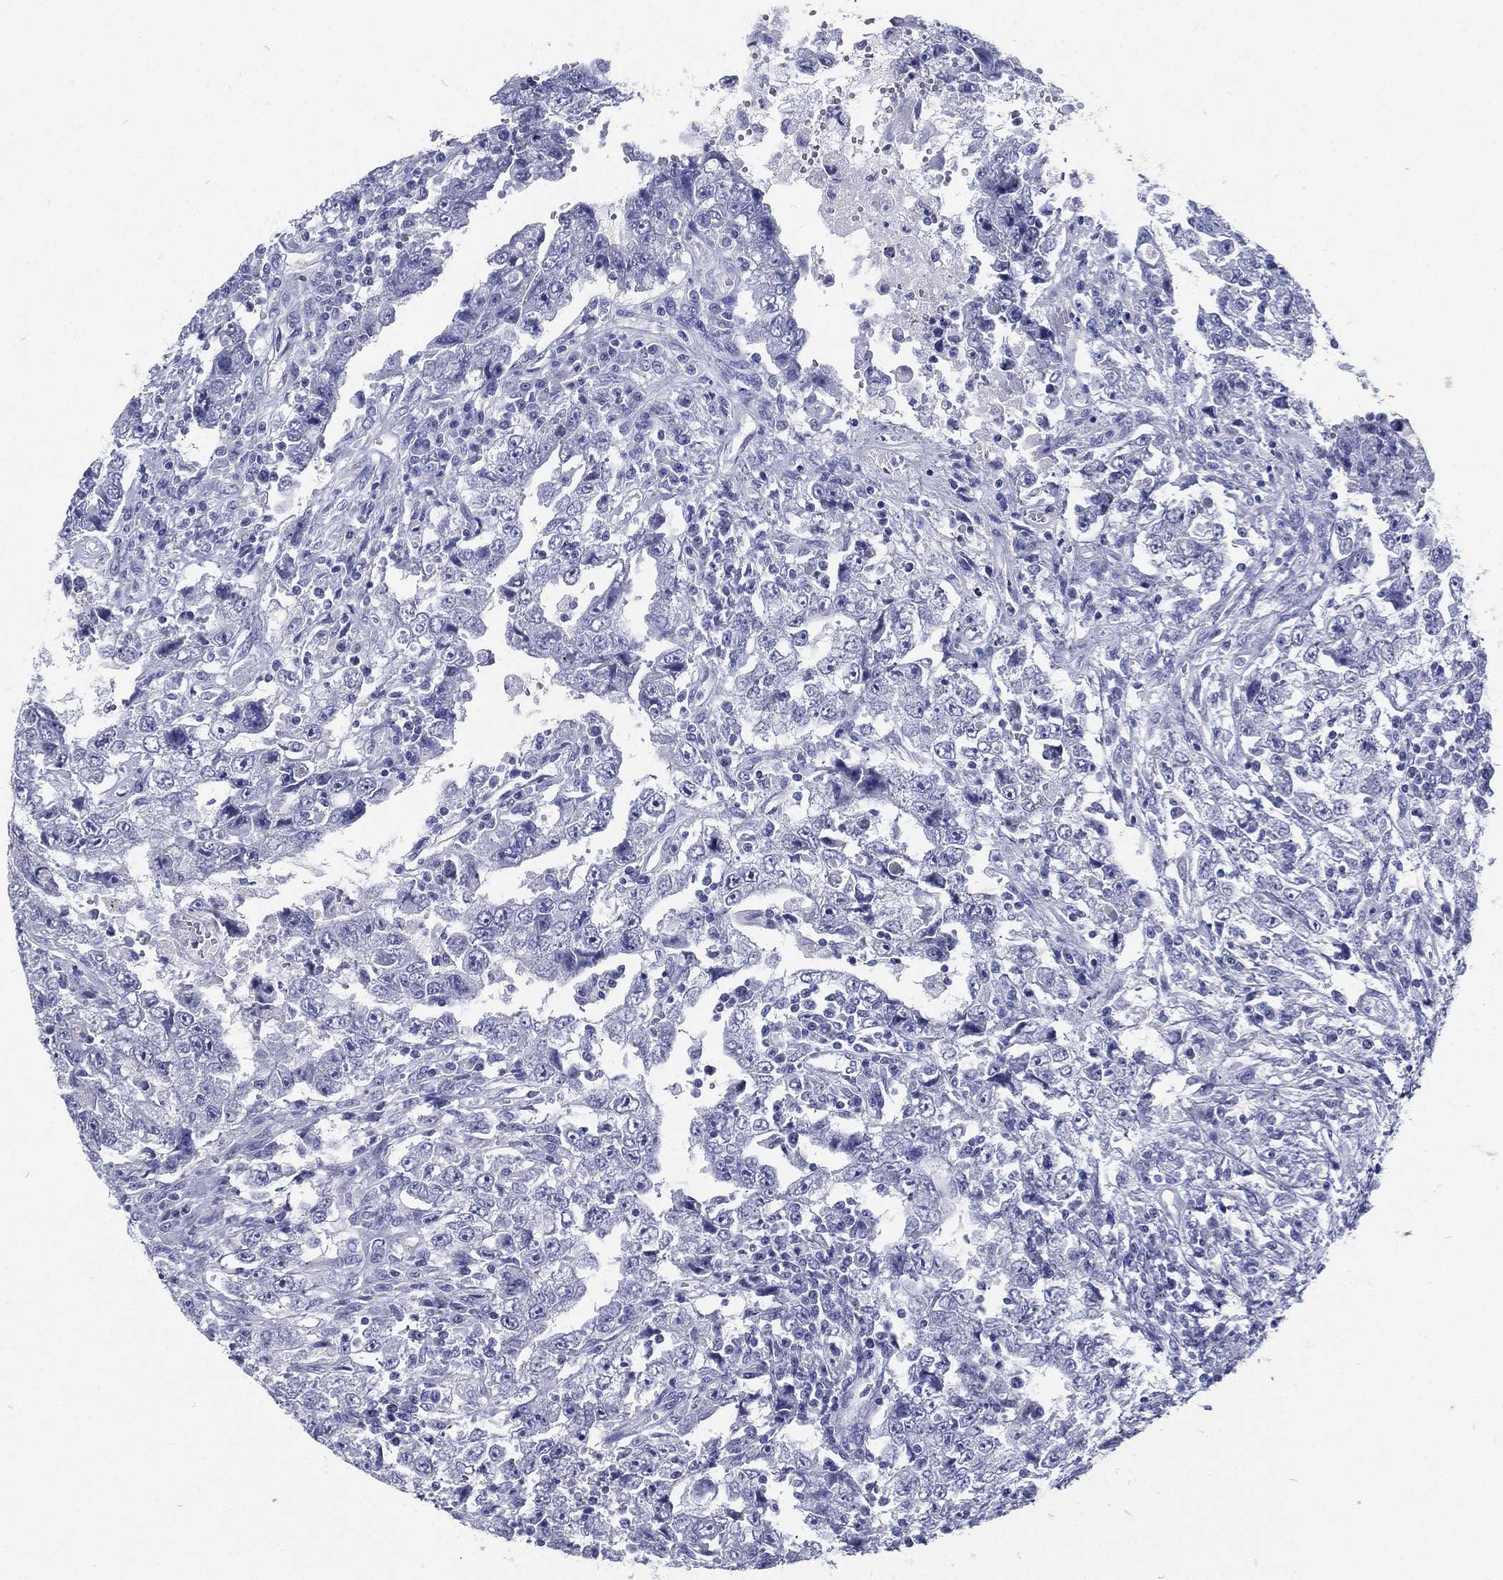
{"staining": {"intensity": "negative", "quantity": "none", "location": "none"}, "tissue": "testis cancer", "cell_type": "Tumor cells", "image_type": "cancer", "snomed": [{"axis": "morphology", "description": "Carcinoma, Embryonal, NOS"}, {"axis": "topography", "description": "Testis"}], "caption": "Histopathology image shows no protein staining in tumor cells of testis embryonal carcinoma tissue.", "gene": "RSPH4A", "patient": {"sex": "male", "age": 26}}